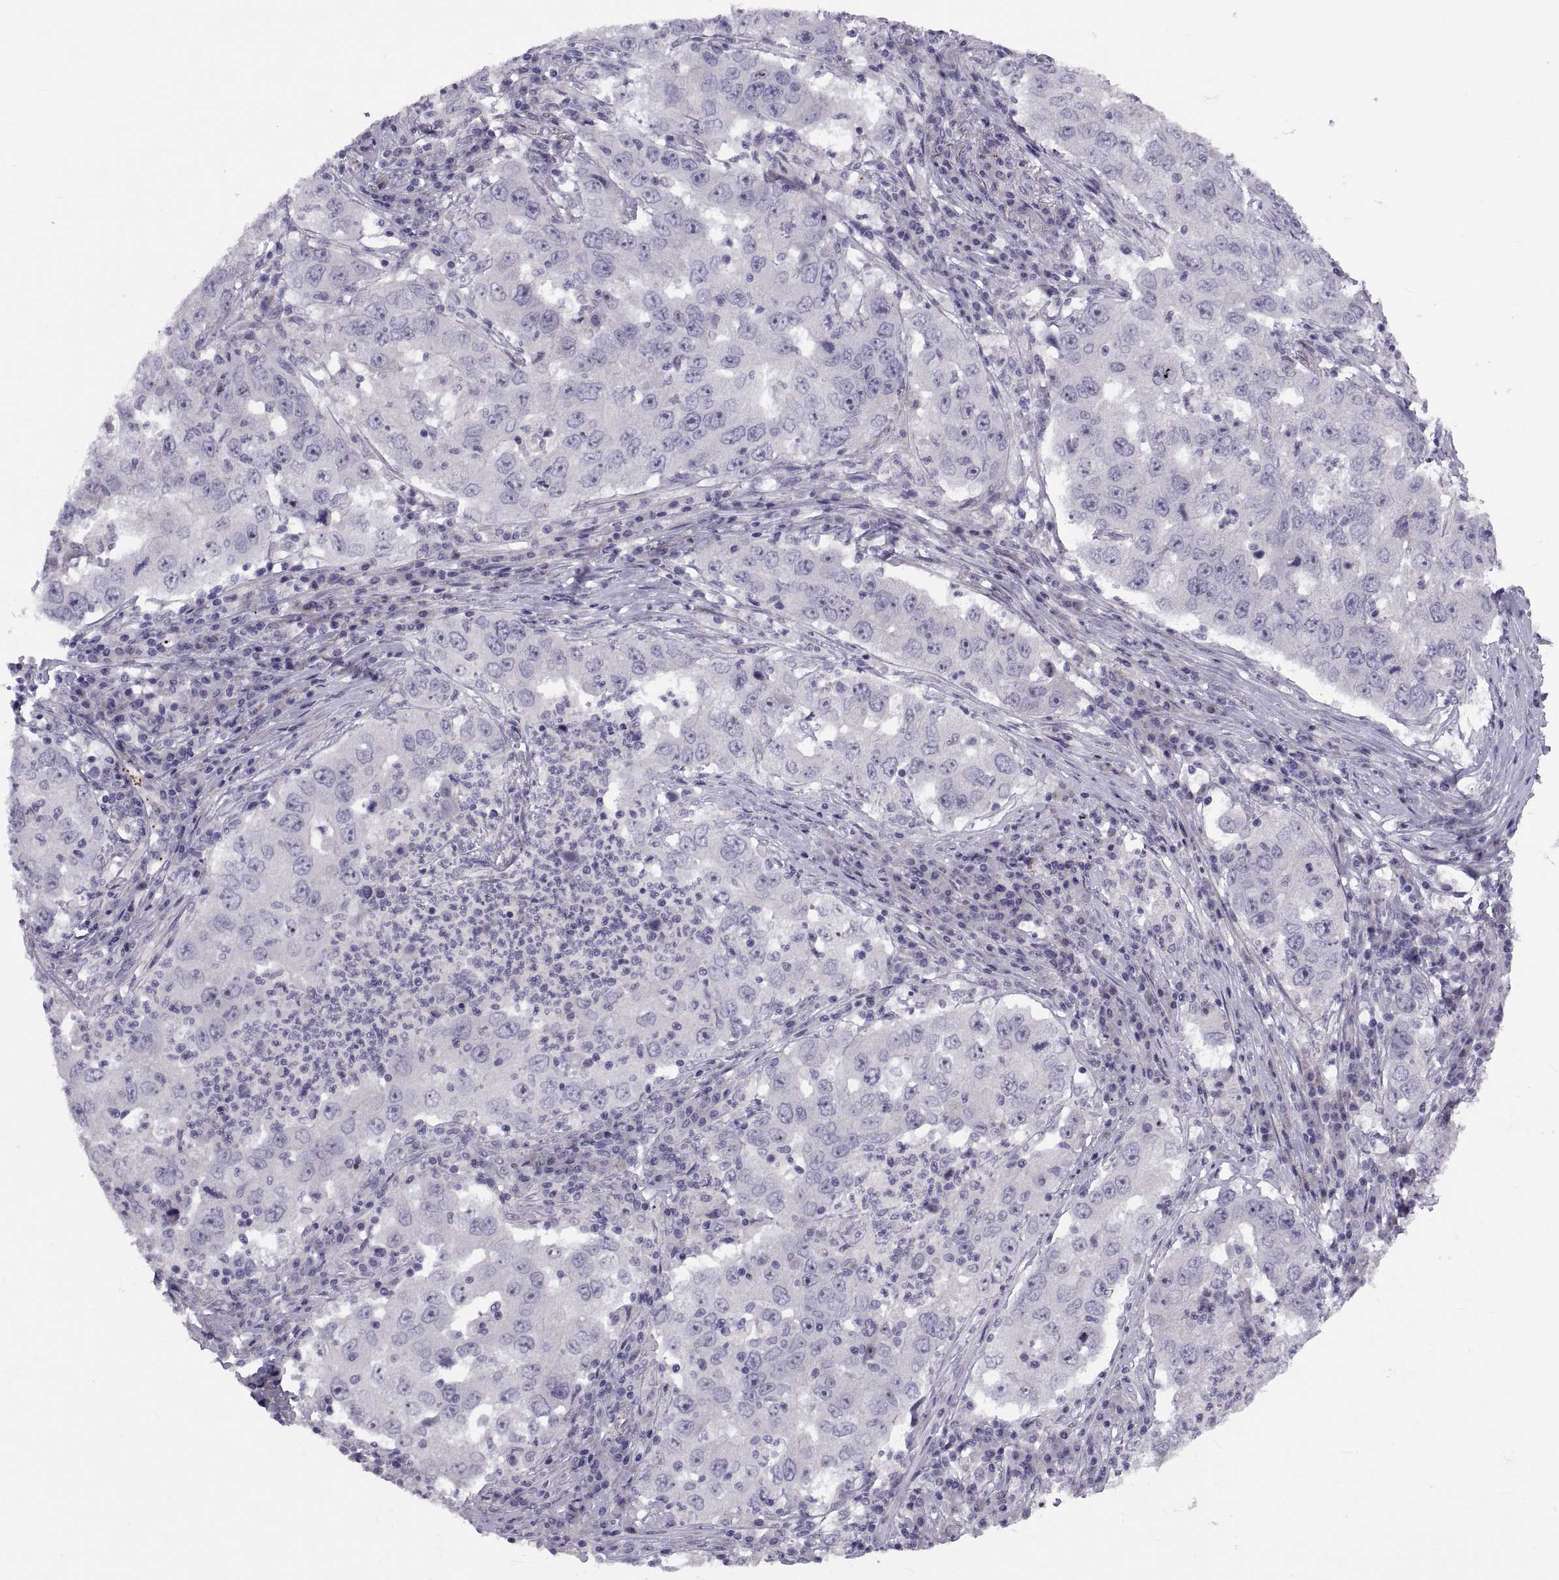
{"staining": {"intensity": "negative", "quantity": "none", "location": "none"}, "tissue": "lung cancer", "cell_type": "Tumor cells", "image_type": "cancer", "snomed": [{"axis": "morphology", "description": "Adenocarcinoma, NOS"}, {"axis": "topography", "description": "Lung"}], "caption": "DAB (3,3'-diaminobenzidine) immunohistochemical staining of human lung cancer (adenocarcinoma) reveals no significant positivity in tumor cells.", "gene": "TMEM158", "patient": {"sex": "male", "age": 73}}